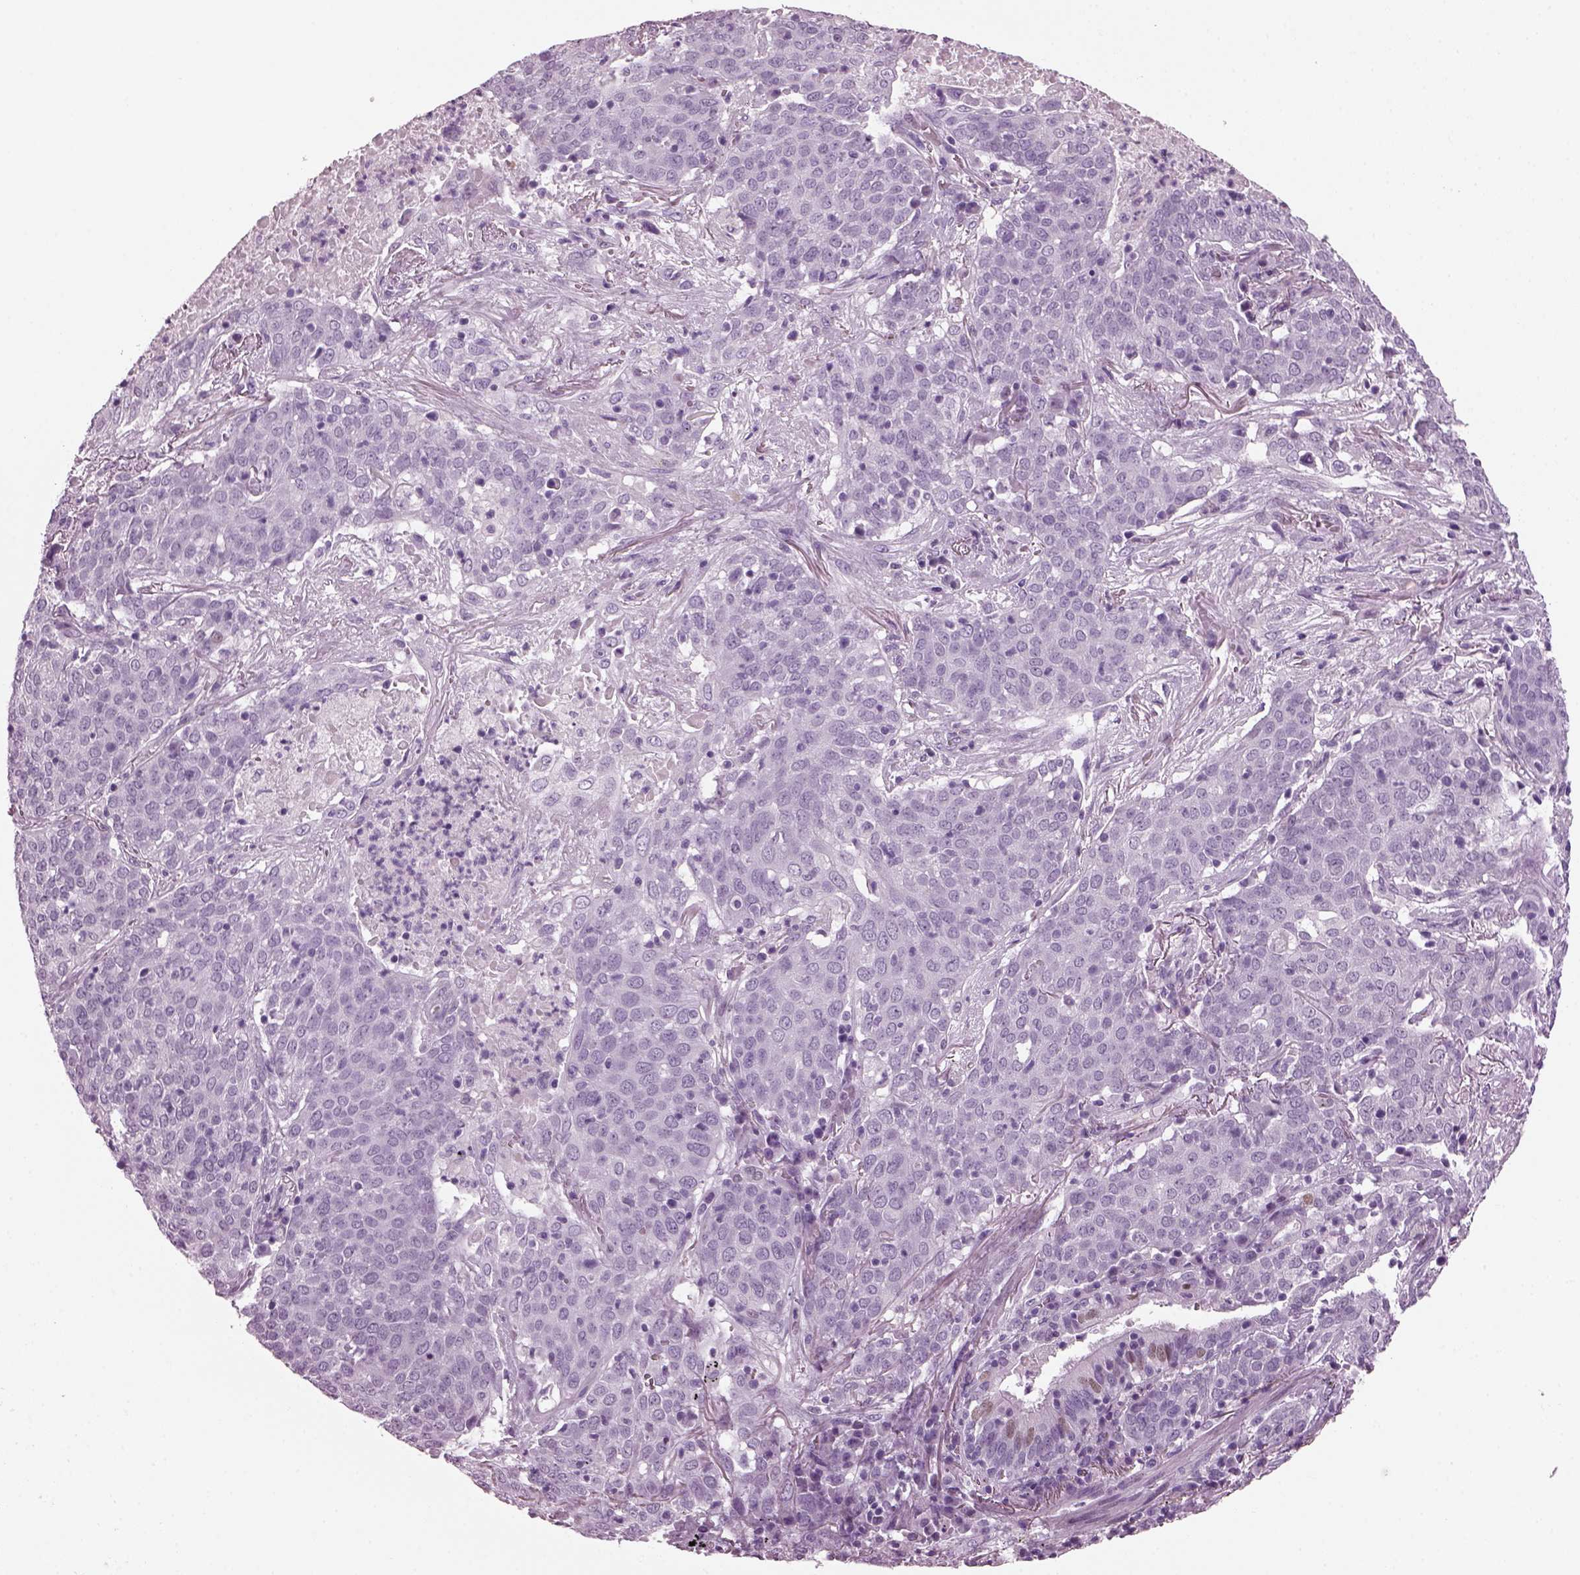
{"staining": {"intensity": "negative", "quantity": "none", "location": "none"}, "tissue": "lung cancer", "cell_type": "Tumor cells", "image_type": "cancer", "snomed": [{"axis": "morphology", "description": "Squamous cell carcinoma, NOS"}, {"axis": "topography", "description": "Lung"}], "caption": "High power microscopy histopathology image of an immunohistochemistry (IHC) image of lung cancer, revealing no significant staining in tumor cells. Brightfield microscopy of IHC stained with DAB (brown) and hematoxylin (blue), captured at high magnification.", "gene": "KRTAP3-2", "patient": {"sex": "male", "age": 82}}